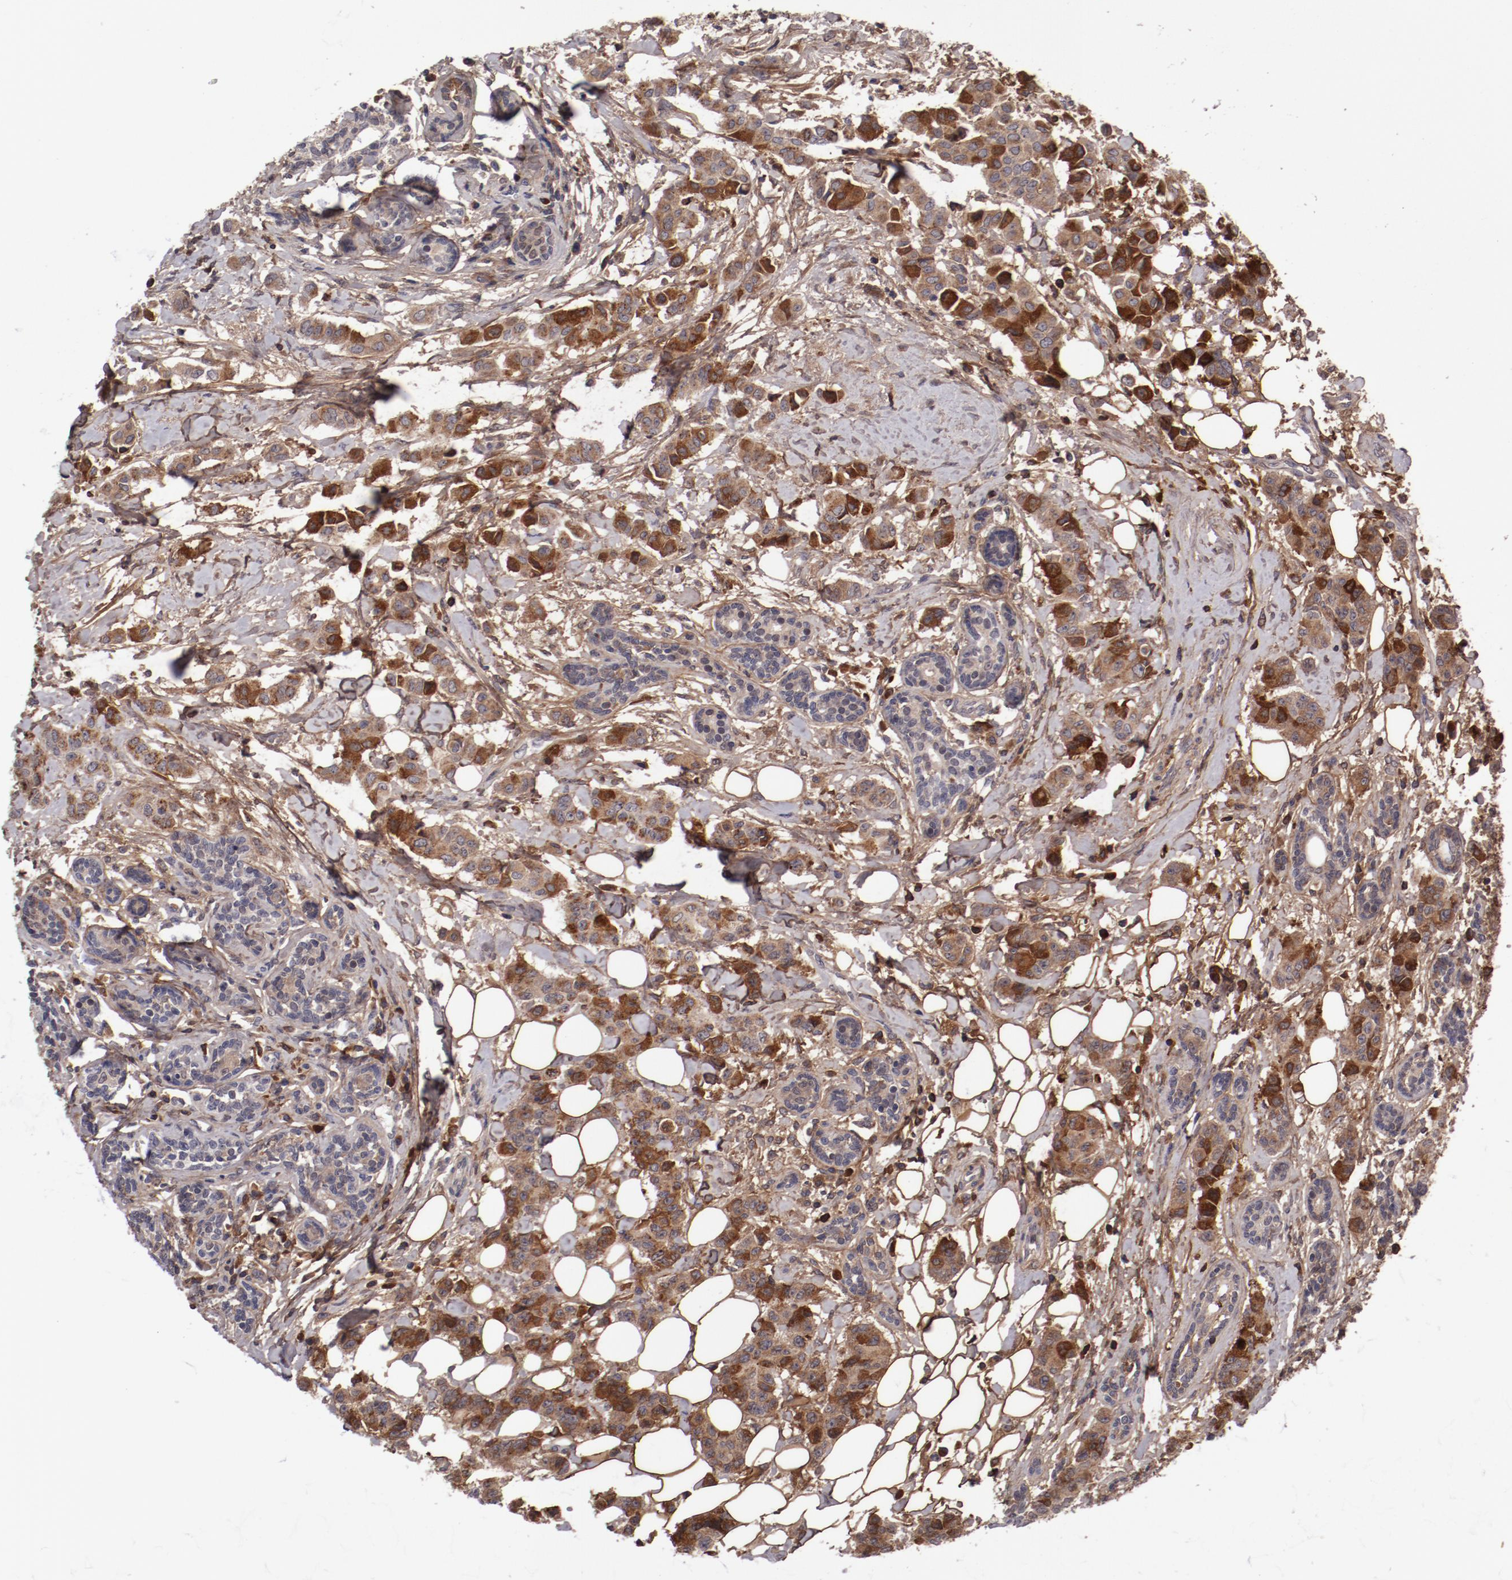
{"staining": {"intensity": "moderate", "quantity": ">75%", "location": "cytoplasmic/membranous"}, "tissue": "breast cancer", "cell_type": "Tumor cells", "image_type": "cancer", "snomed": [{"axis": "morphology", "description": "Duct carcinoma"}, {"axis": "topography", "description": "Breast"}], "caption": "About >75% of tumor cells in human intraductal carcinoma (breast) show moderate cytoplasmic/membranous protein positivity as visualized by brown immunohistochemical staining.", "gene": "IL12A", "patient": {"sex": "female", "age": 40}}